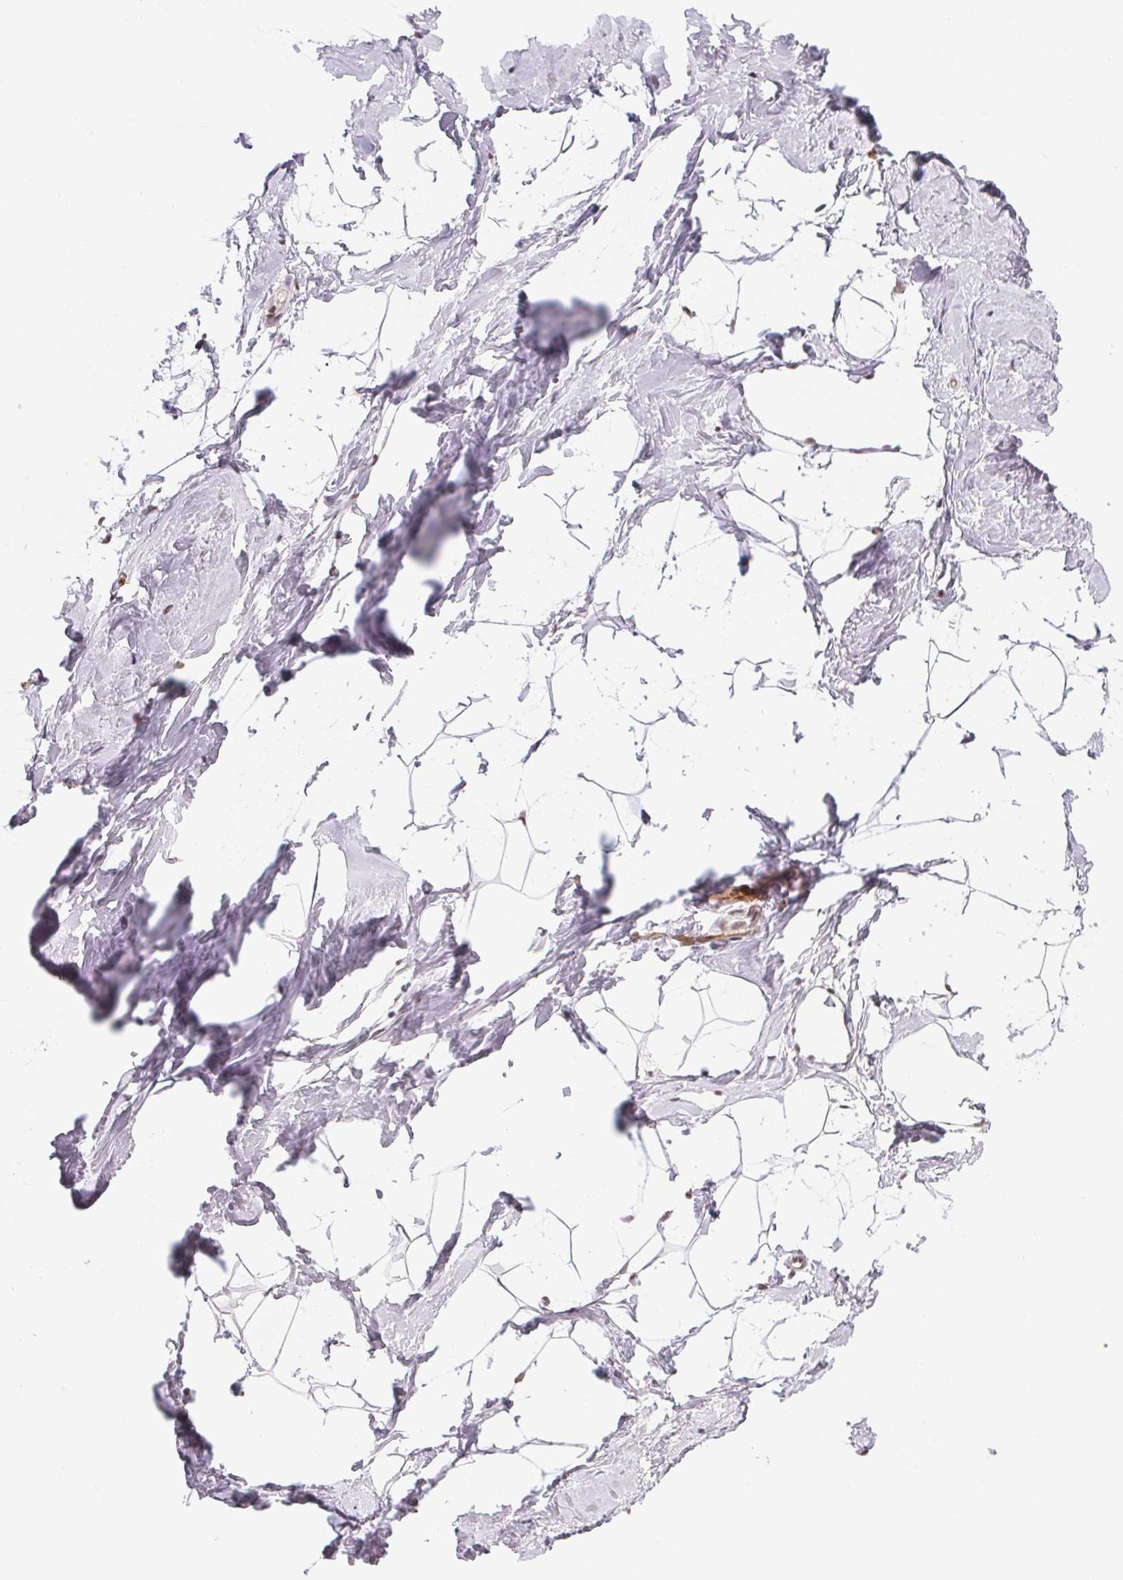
{"staining": {"intensity": "negative", "quantity": "none", "location": "none"}, "tissue": "breast", "cell_type": "Adipocytes", "image_type": "normal", "snomed": [{"axis": "morphology", "description": "Normal tissue, NOS"}, {"axis": "topography", "description": "Breast"}], "caption": "This histopathology image is of normal breast stained with IHC to label a protein in brown with the nuclei are counter-stained blue. There is no positivity in adipocytes.", "gene": "SRSF7", "patient": {"sex": "female", "age": 32}}